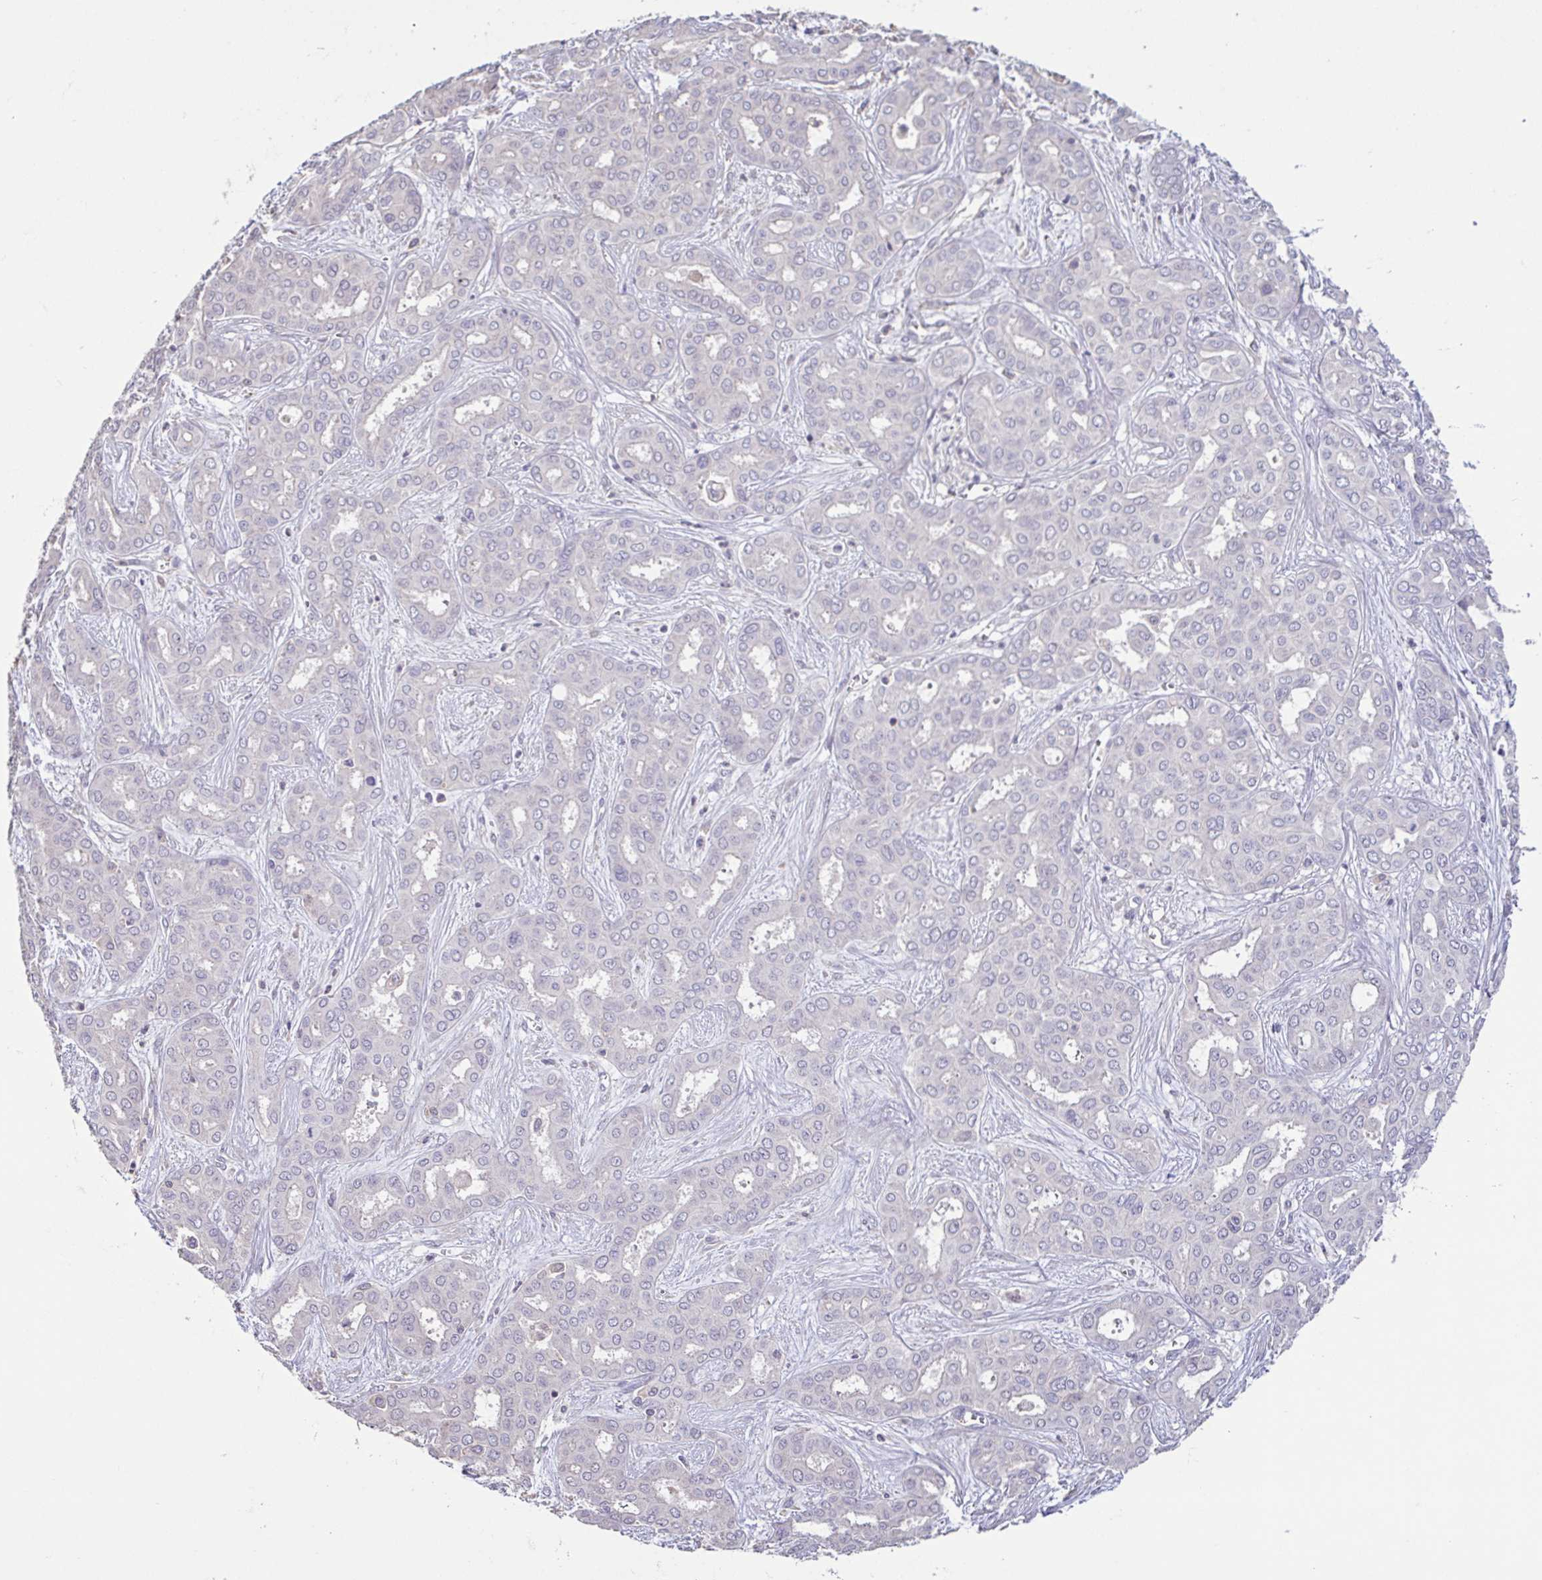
{"staining": {"intensity": "negative", "quantity": "none", "location": "none"}, "tissue": "liver cancer", "cell_type": "Tumor cells", "image_type": "cancer", "snomed": [{"axis": "morphology", "description": "Cholangiocarcinoma"}, {"axis": "topography", "description": "Liver"}], "caption": "An IHC photomicrograph of liver cancer is shown. There is no staining in tumor cells of liver cancer.", "gene": "ACTRT2", "patient": {"sex": "female", "age": 64}}